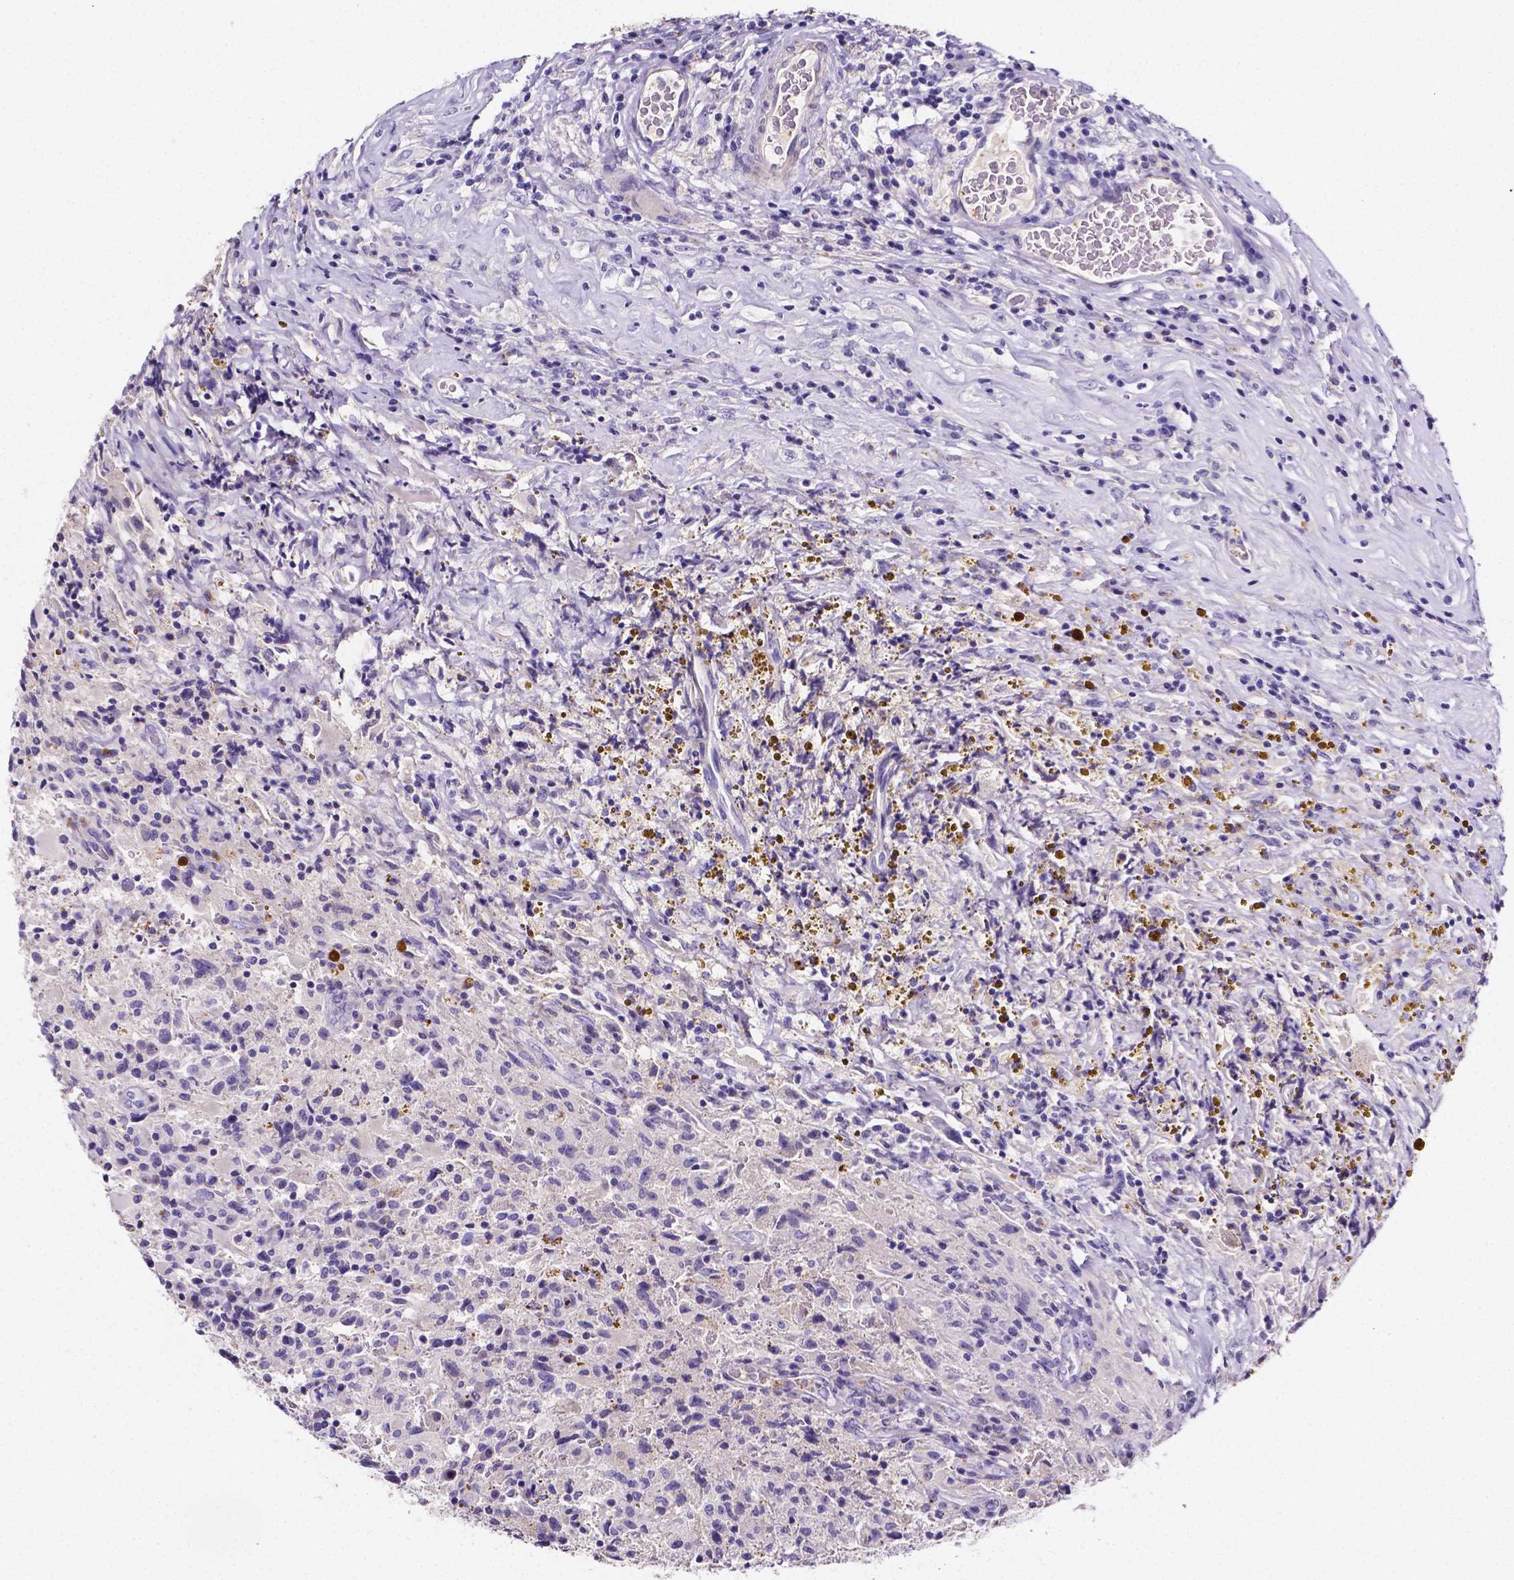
{"staining": {"intensity": "negative", "quantity": "none", "location": "none"}, "tissue": "glioma", "cell_type": "Tumor cells", "image_type": "cancer", "snomed": [{"axis": "morphology", "description": "Glioma, malignant, High grade"}, {"axis": "topography", "description": "Brain"}], "caption": "Immunohistochemical staining of human glioma shows no significant positivity in tumor cells.", "gene": "NRGN", "patient": {"sex": "male", "age": 68}}